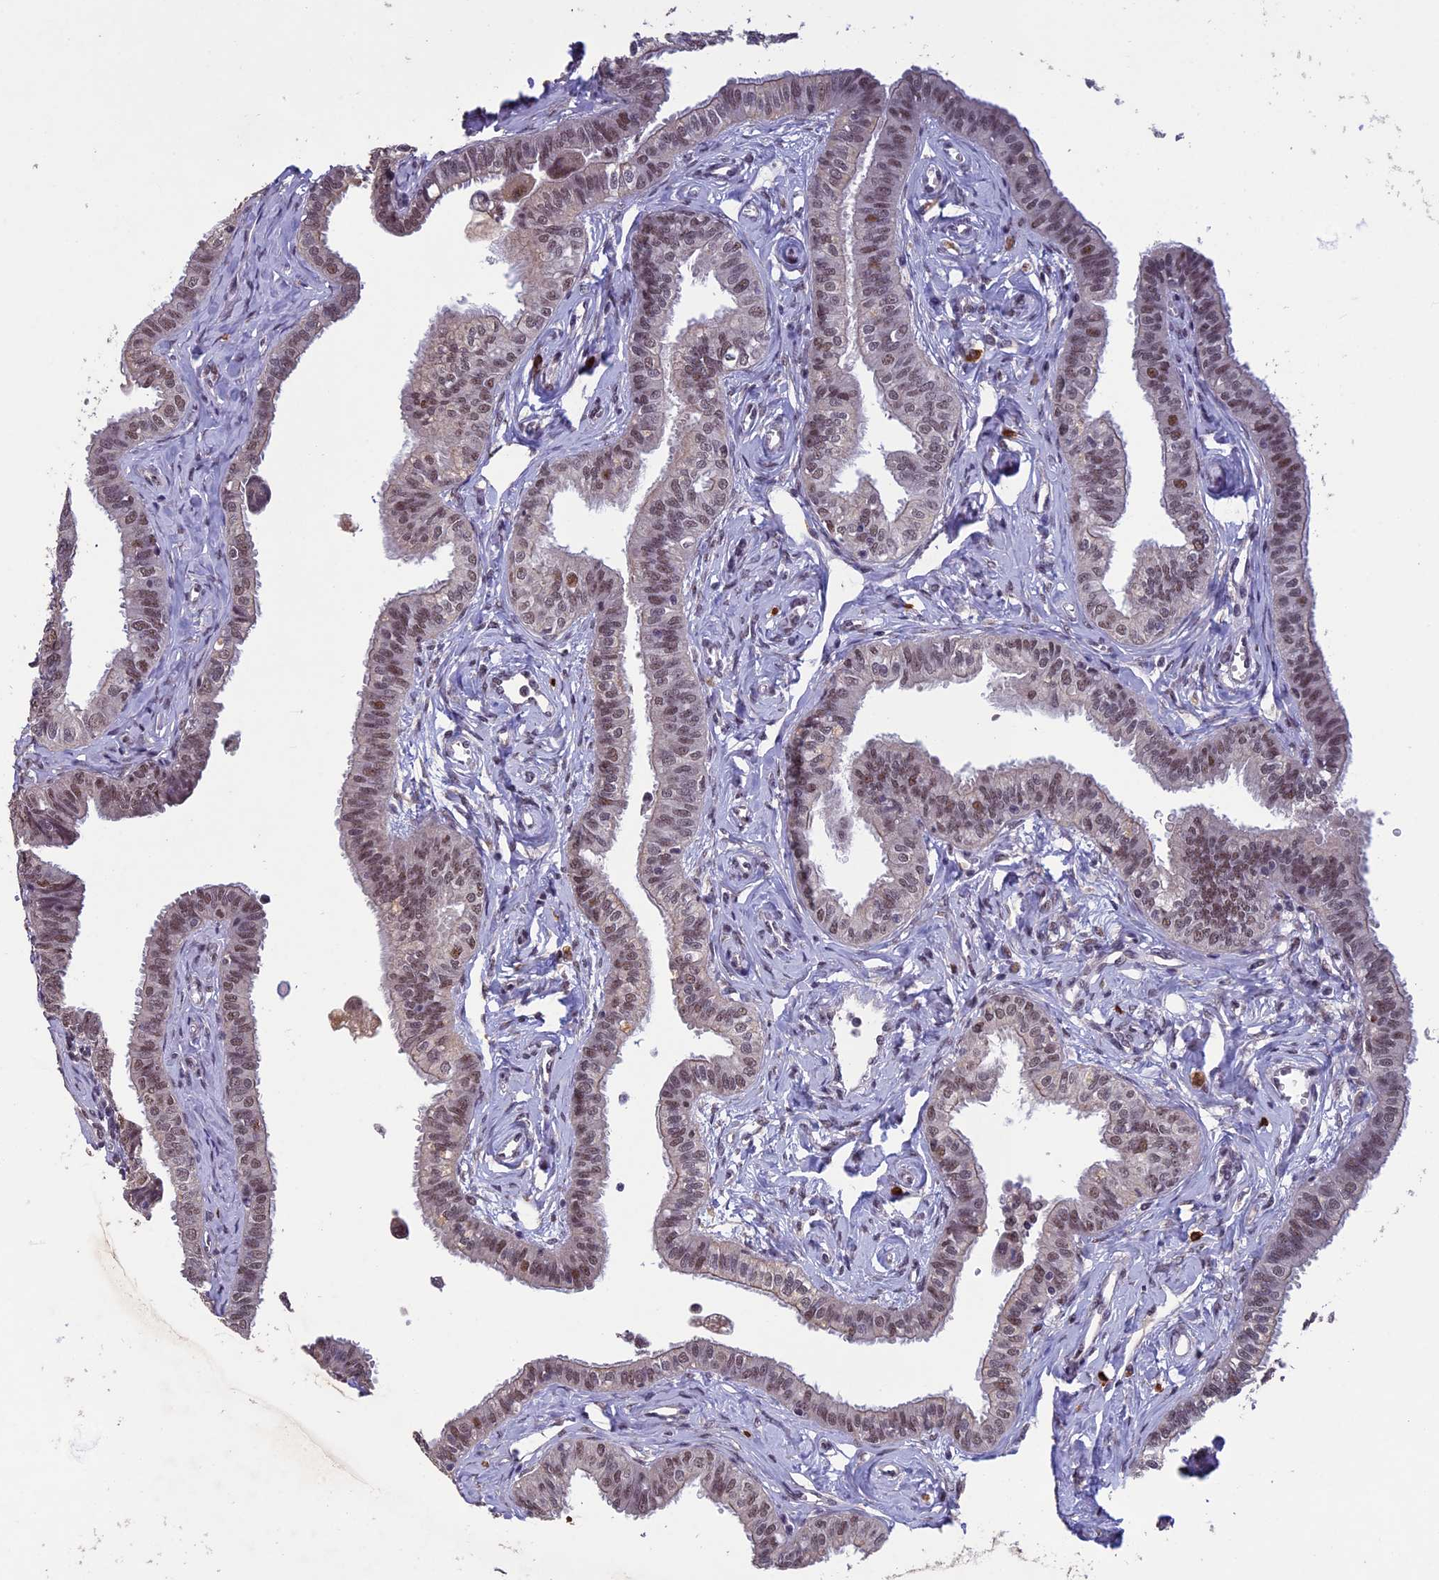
{"staining": {"intensity": "moderate", "quantity": ">75%", "location": "nuclear"}, "tissue": "fallopian tube", "cell_type": "Glandular cells", "image_type": "normal", "snomed": [{"axis": "morphology", "description": "Normal tissue, NOS"}, {"axis": "morphology", "description": "Carcinoma, NOS"}, {"axis": "topography", "description": "Fallopian tube"}, {"axis": "topography", "description": "Ovary"}], "caption": "This image demonstrates IHC staining of unremarkable human fallopian tube, with medium moderate nuclear expression in about >75% of glandular cells.", "gene": "RNF40", "patient": {"sex": "female", "age": 59}}